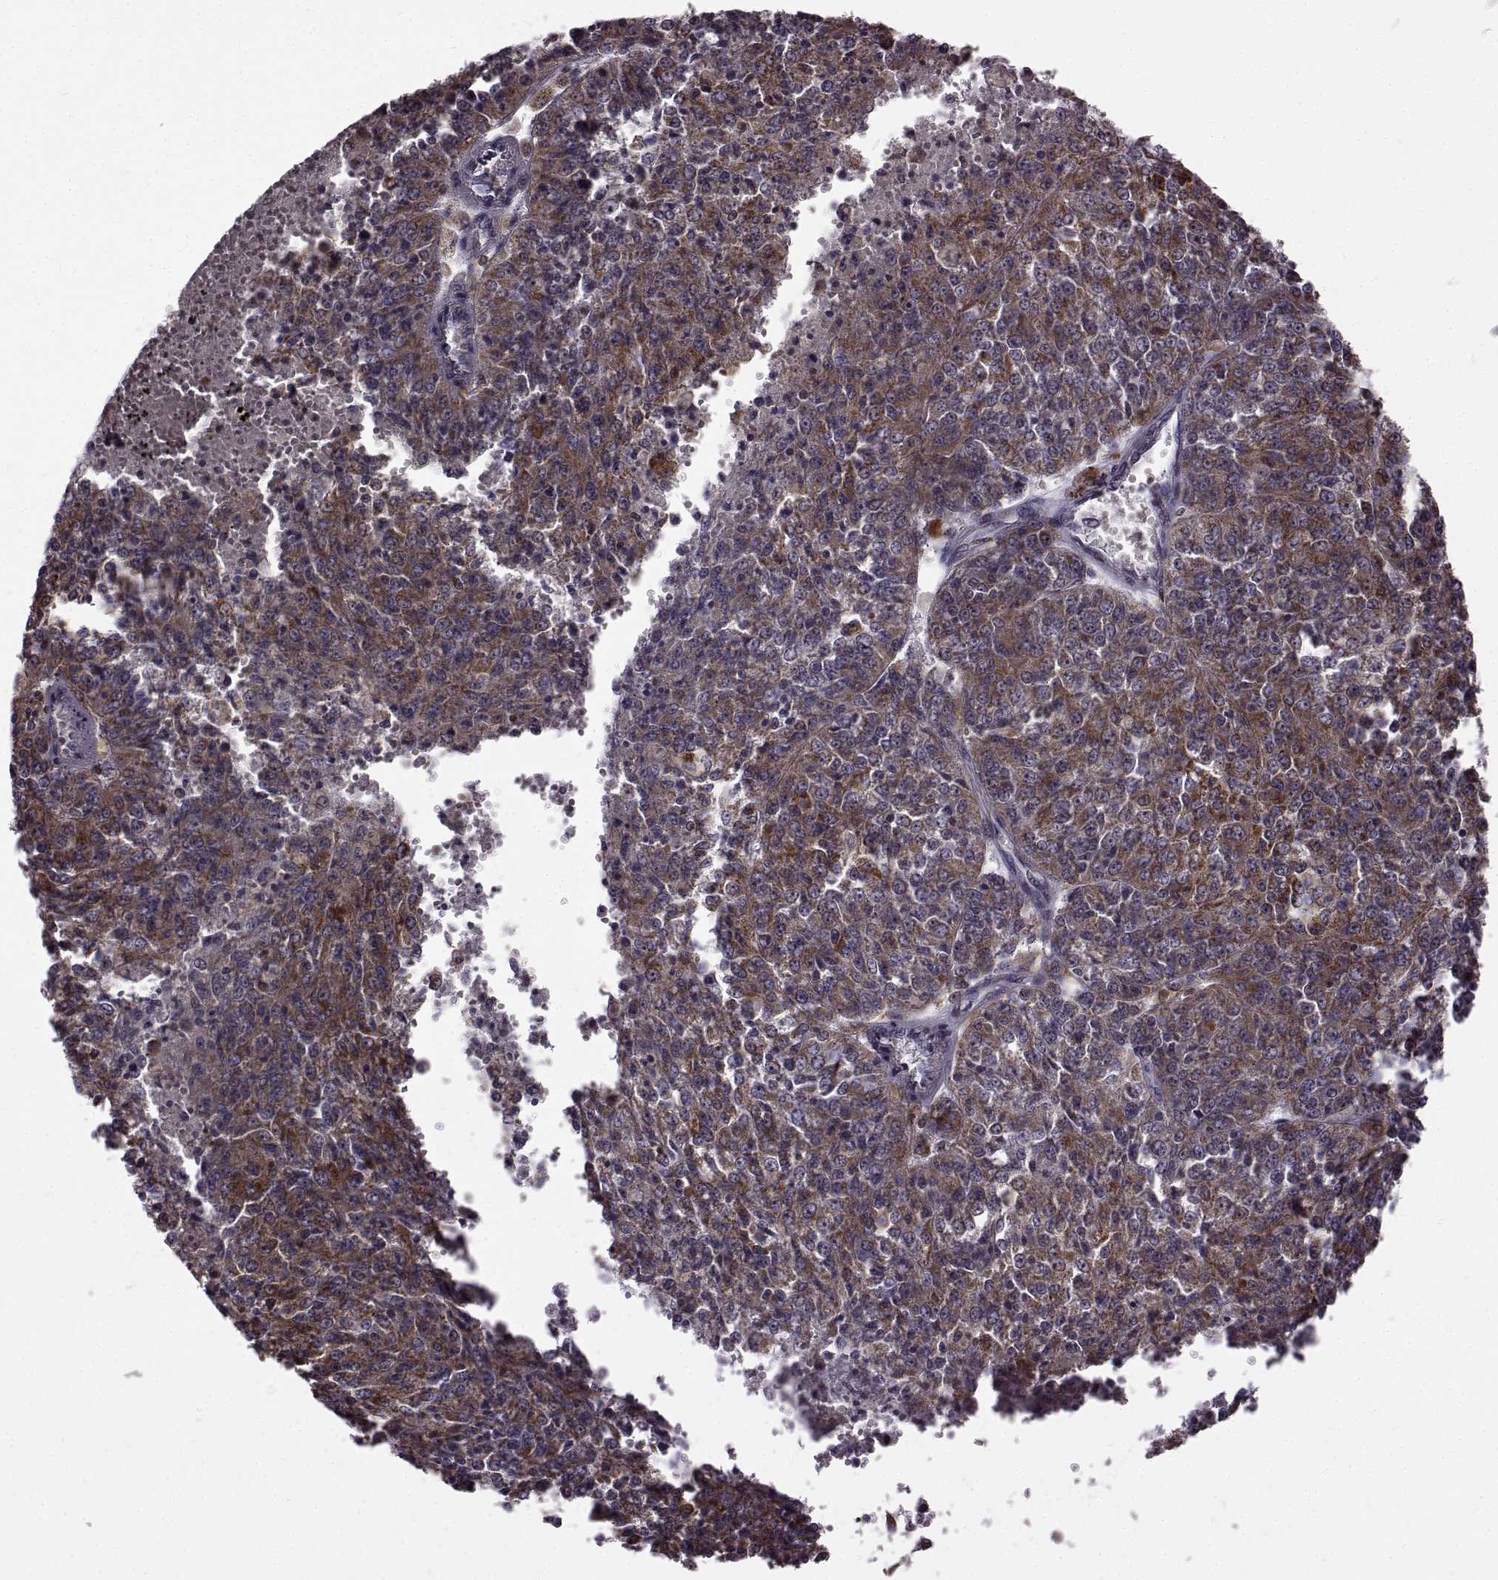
{"staining": {"intensity": "moderate", "quantity": ">75%", "location": "cytoplasmic/membranous"}, "tissue": "melanoma", "cell_type": "Tumor cells", "image_type": "cancer", "snomed": [{"axis": "morphology", "description": "Malignant melanoma, Metastatic site"}, {"axis": "topography", "description": "Lymph node"}], "caption": "IHC (DAB (3,3'-diaminobenzidine)) staining of human melanoma reveals moderate cytoplasmic/membranous protein expression in about >75% of tumor cells. (Brightfield microscopy of DAB IHC at high magnification).", "gene": "DOK2", "patient": {"sex": "female", "age": 64}}